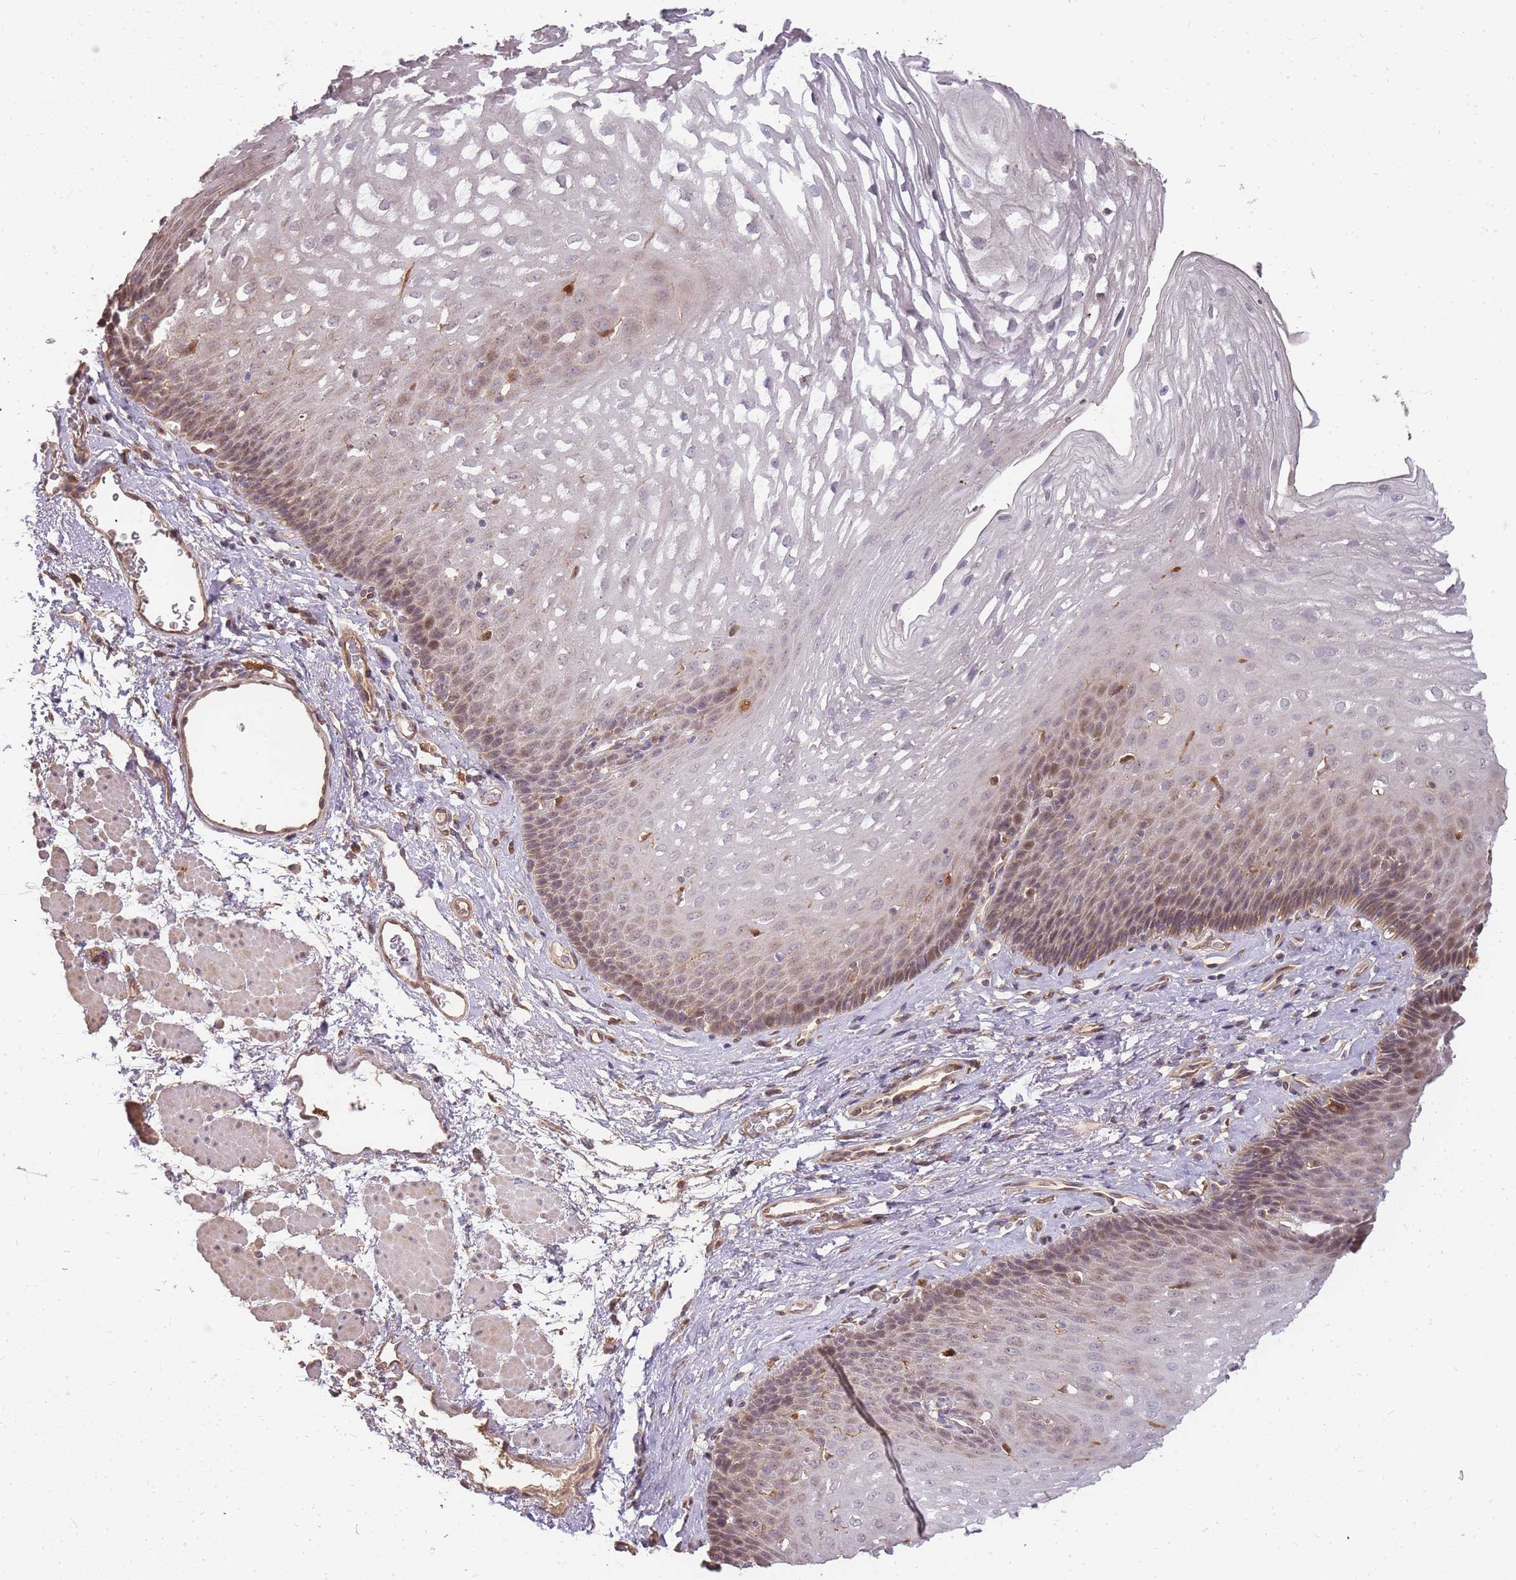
{"staining": {"intensity": "moderate", "quantity": "25%-75%", "location": "nuclear"}, "tissue": "esophagus", "cell_type": "Squamous epithelial cells", "image_type": "normal", "snomed": [{"axis": "morphology", "description": "Normal tissue, NOS"}, {"axis": "topography", "description": "Esophagus"}], "caption": "Esophagus stained with DAB (3,3'-diaminobenzidine) IHC shows medium levels of moderate nuclear expression in approximately 25%-75% of squamous epithelial cells. The staining was performed using DAB, with brown indicating positive protein expression. Nuclei are stained blue with hematoxylin.", "gene": "CDKN2AIPNL", "patient": {"sex": "female", "age": 66}}